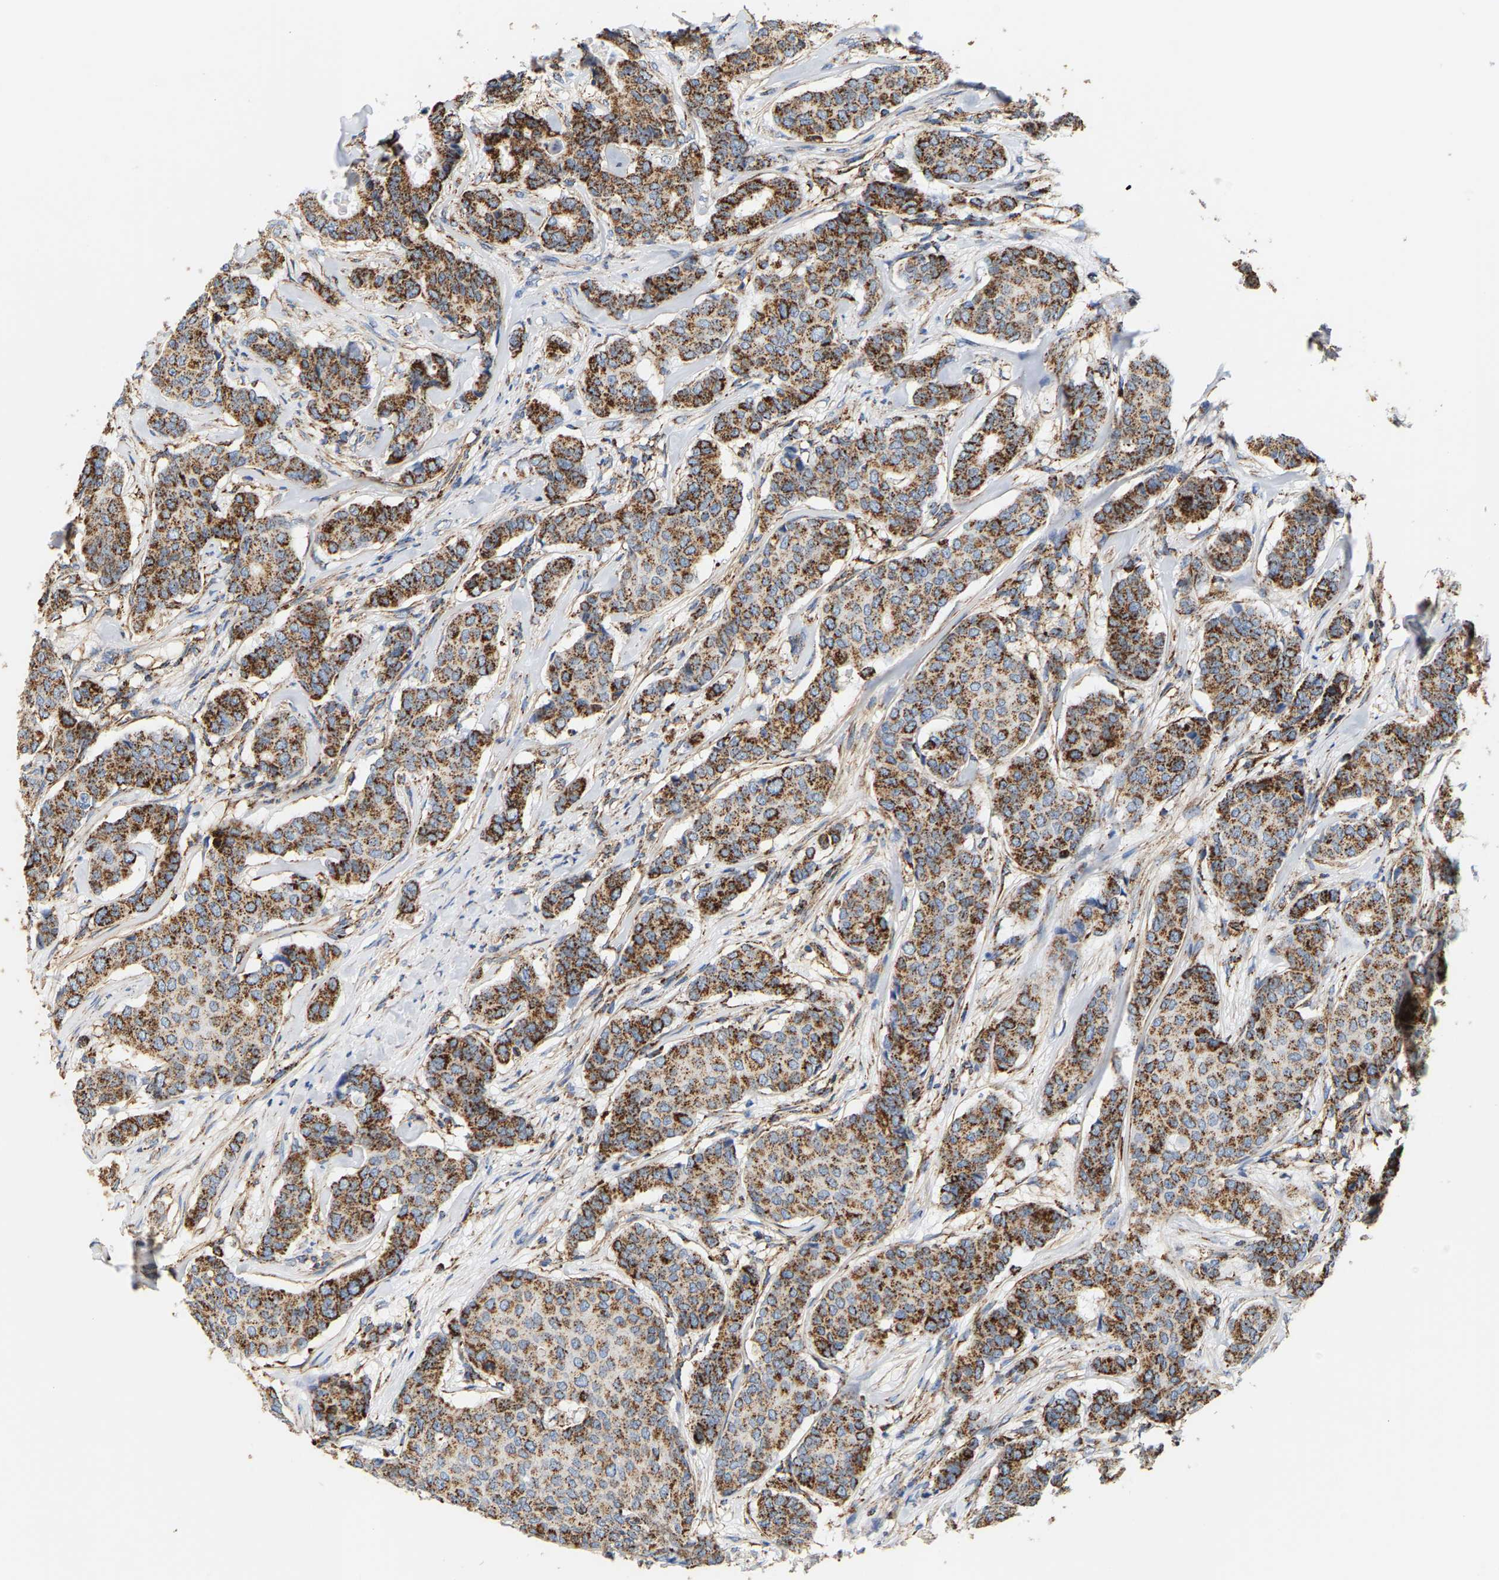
{"staining": {"intensity": "moderate", "quantity": ">75%", "location": "cytoplasmic/membranous"}, "tissue": "breast cancer", "cell_type": "Tumor cells", "image_type": "cancer", "snomed": [{"axis": "morphology", "description": "Duct carcinoma"}, {"axis": "topography", "description": "Breast"}], "caption": "Breast cancer stained with DAB immunohistochemistry reveals medium levels of moderate cytoplasmic/membranous staining in about >75% of tumor cells. The staining was performed using DAB (3,3'-diaminobenzidine), with brown indicating positive protein expression. Nuclei are stained blue with hematoxylin.", "gene": "SHMT2", "patient": {"sex": "female", "age": 75}}